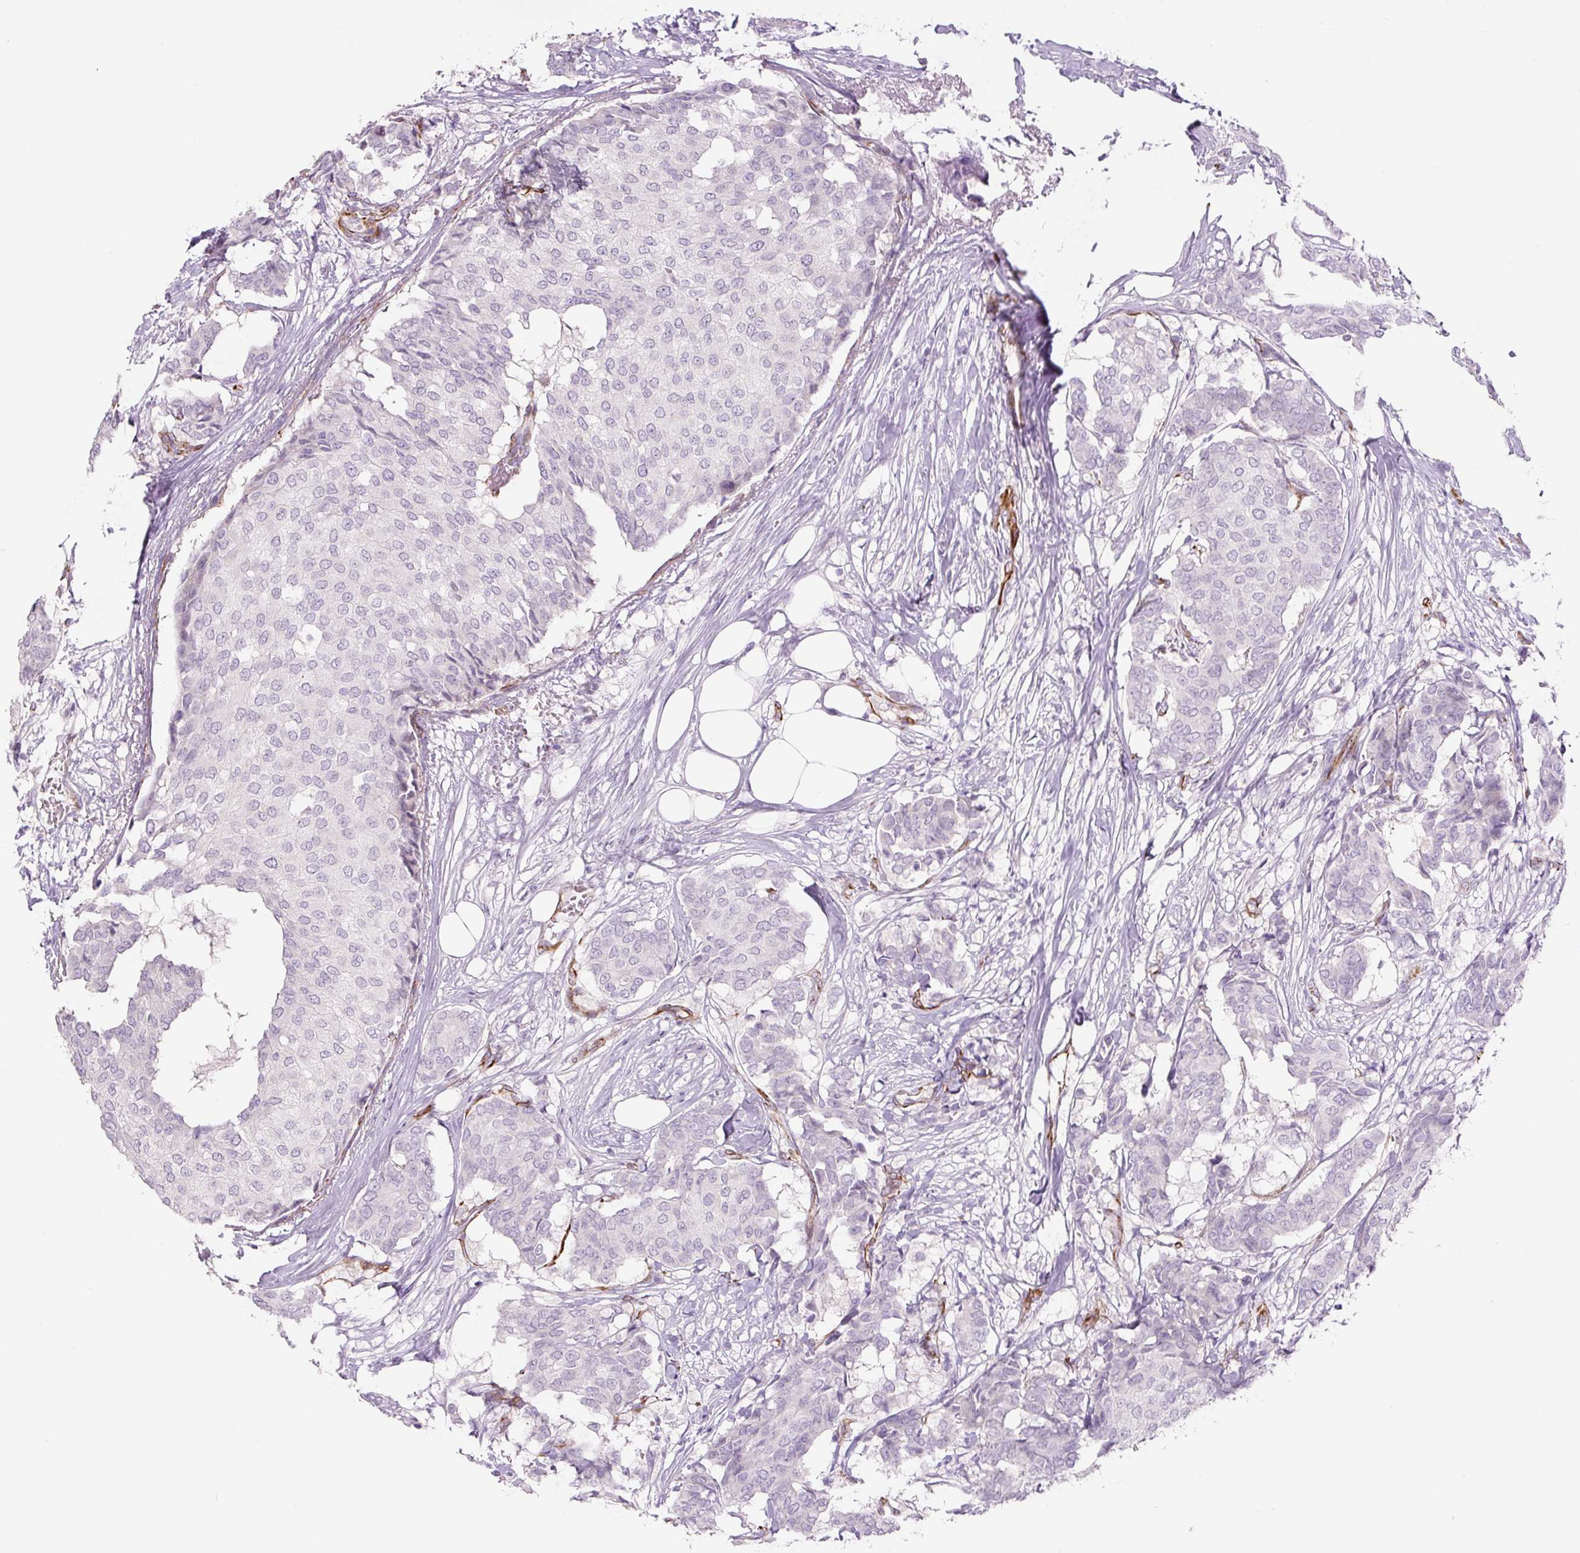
{"staining": {"intensity": "negative", "quantity": "none", "location": "none"}, "tissue": "breast cancer", "cell_type": "Tumor cells", "image_type": "cancer", "snomed": [{"axis": "morphology", "description": "Duct carcinoma"}, {"axis": "topography", "description": "Breast"}], "caption": "IHC of human breast infiltrating ductal carcinoma displays no expression in tumor cells. Brightfield microscopy of immunohistochemistry (IHC) stained with DAB (brown) and hematoxylin (blue), captured at high magnification.", "gene": "NES", "patient": {"sex": "female", "age": 75}}